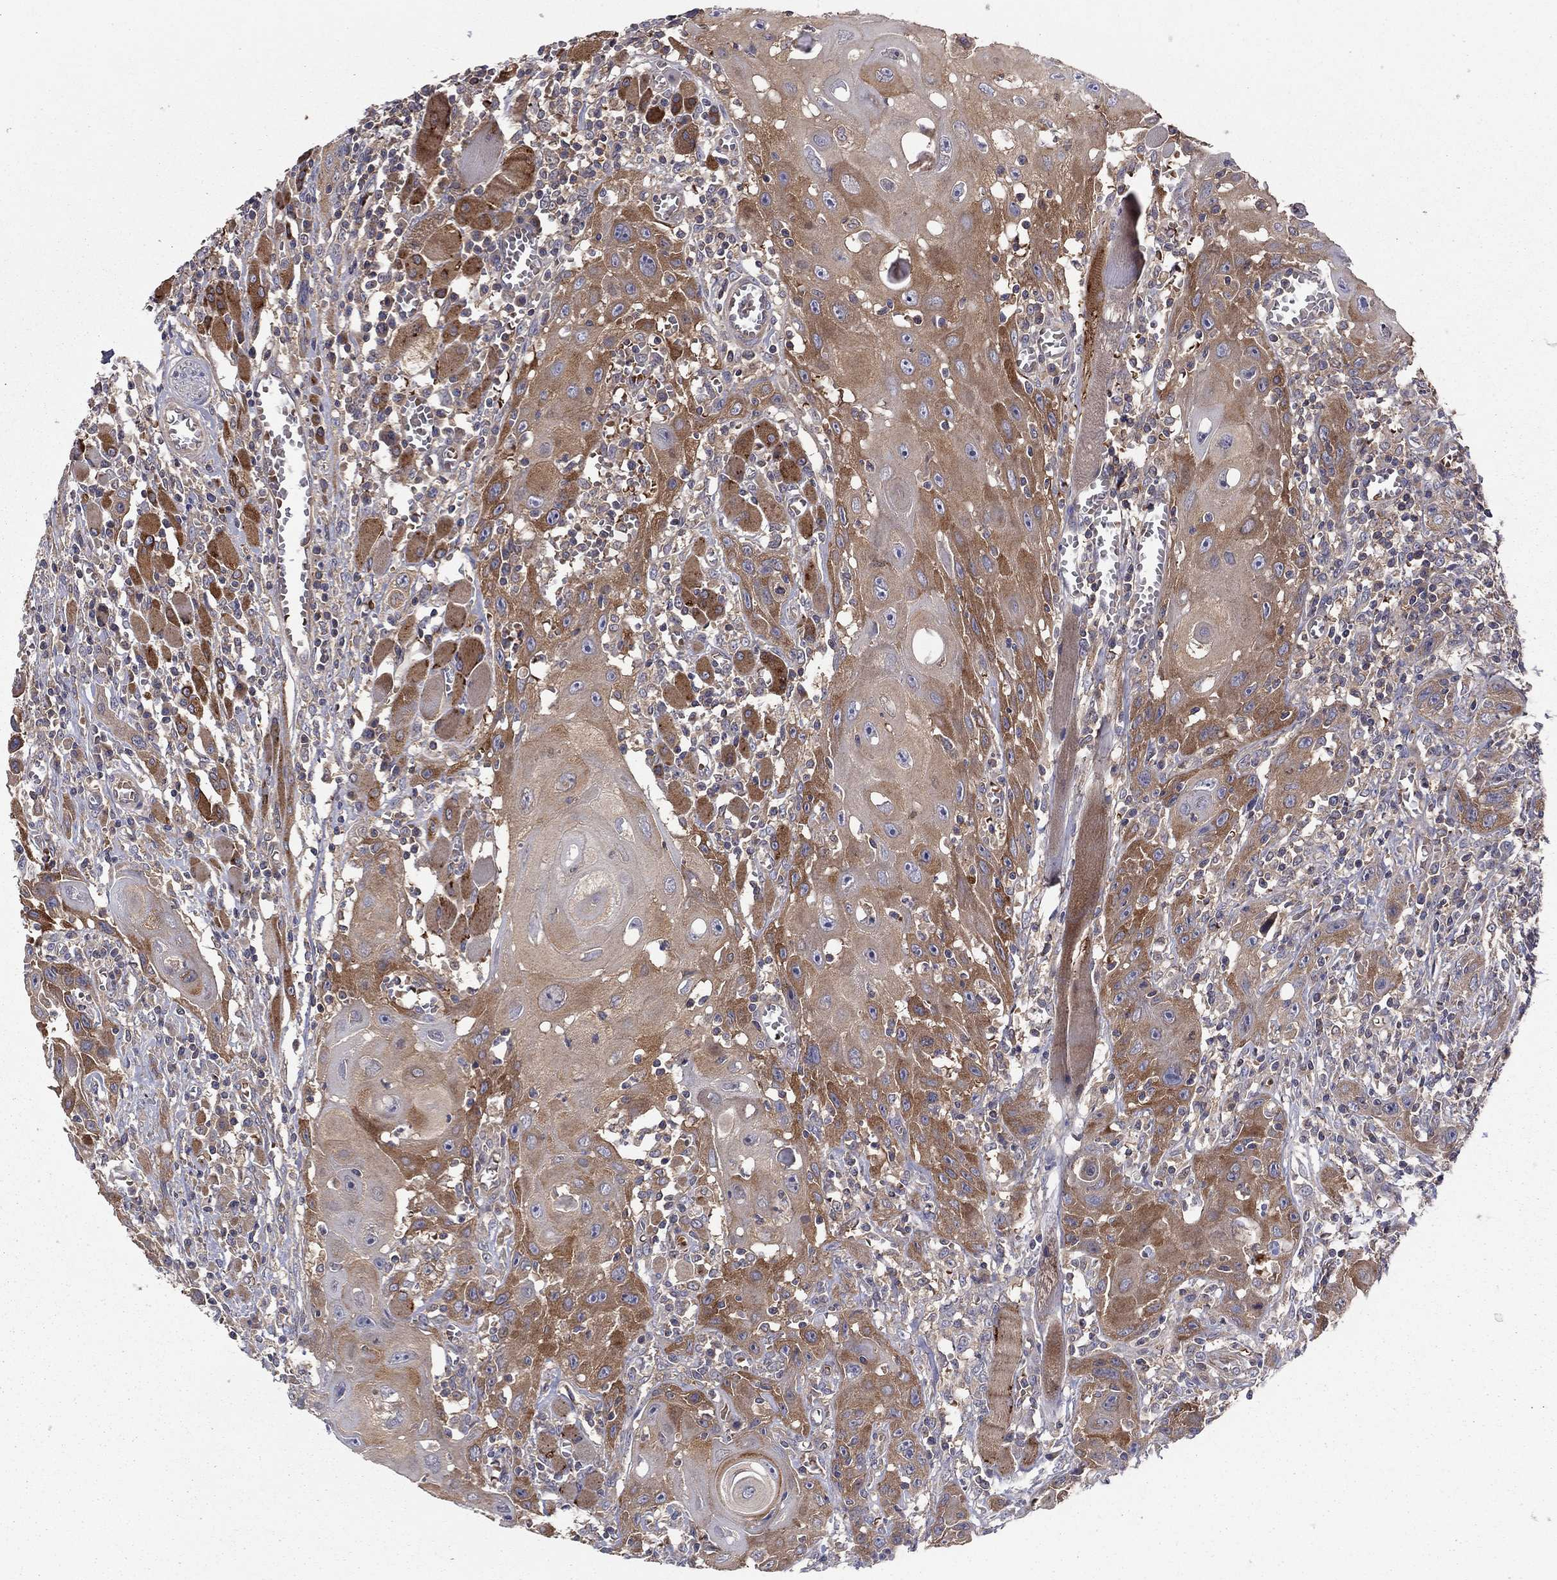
{"staining": {"intensity": "strong", "quantity": ">75%", "location": "cytoplasmic/membranous"}, "tissue": "head and neck cancer", "cell_type": "Tumor cells", "image_type": "cancer", "snomed": [{"axis": "morphology", "description": "Normal tissue, NOS"}, {"axis": "morphology", "description": "Squamous cell carcinoma, NOS"}, {"axis": "topography", "description": "Oral tissue"}, {"axis": "topography", "description": "Head-Neck"}], "caption": "Immunohistochemistry histopathology image of head and neck squamous cell carcinoma stained for a protein (brown), which exhibits high levels of strong cytoplasmic/membranous expression in approximately >75% of tumor cells.", "gene": "RNF123", "patient": {"sex": "male", "age": 71}}